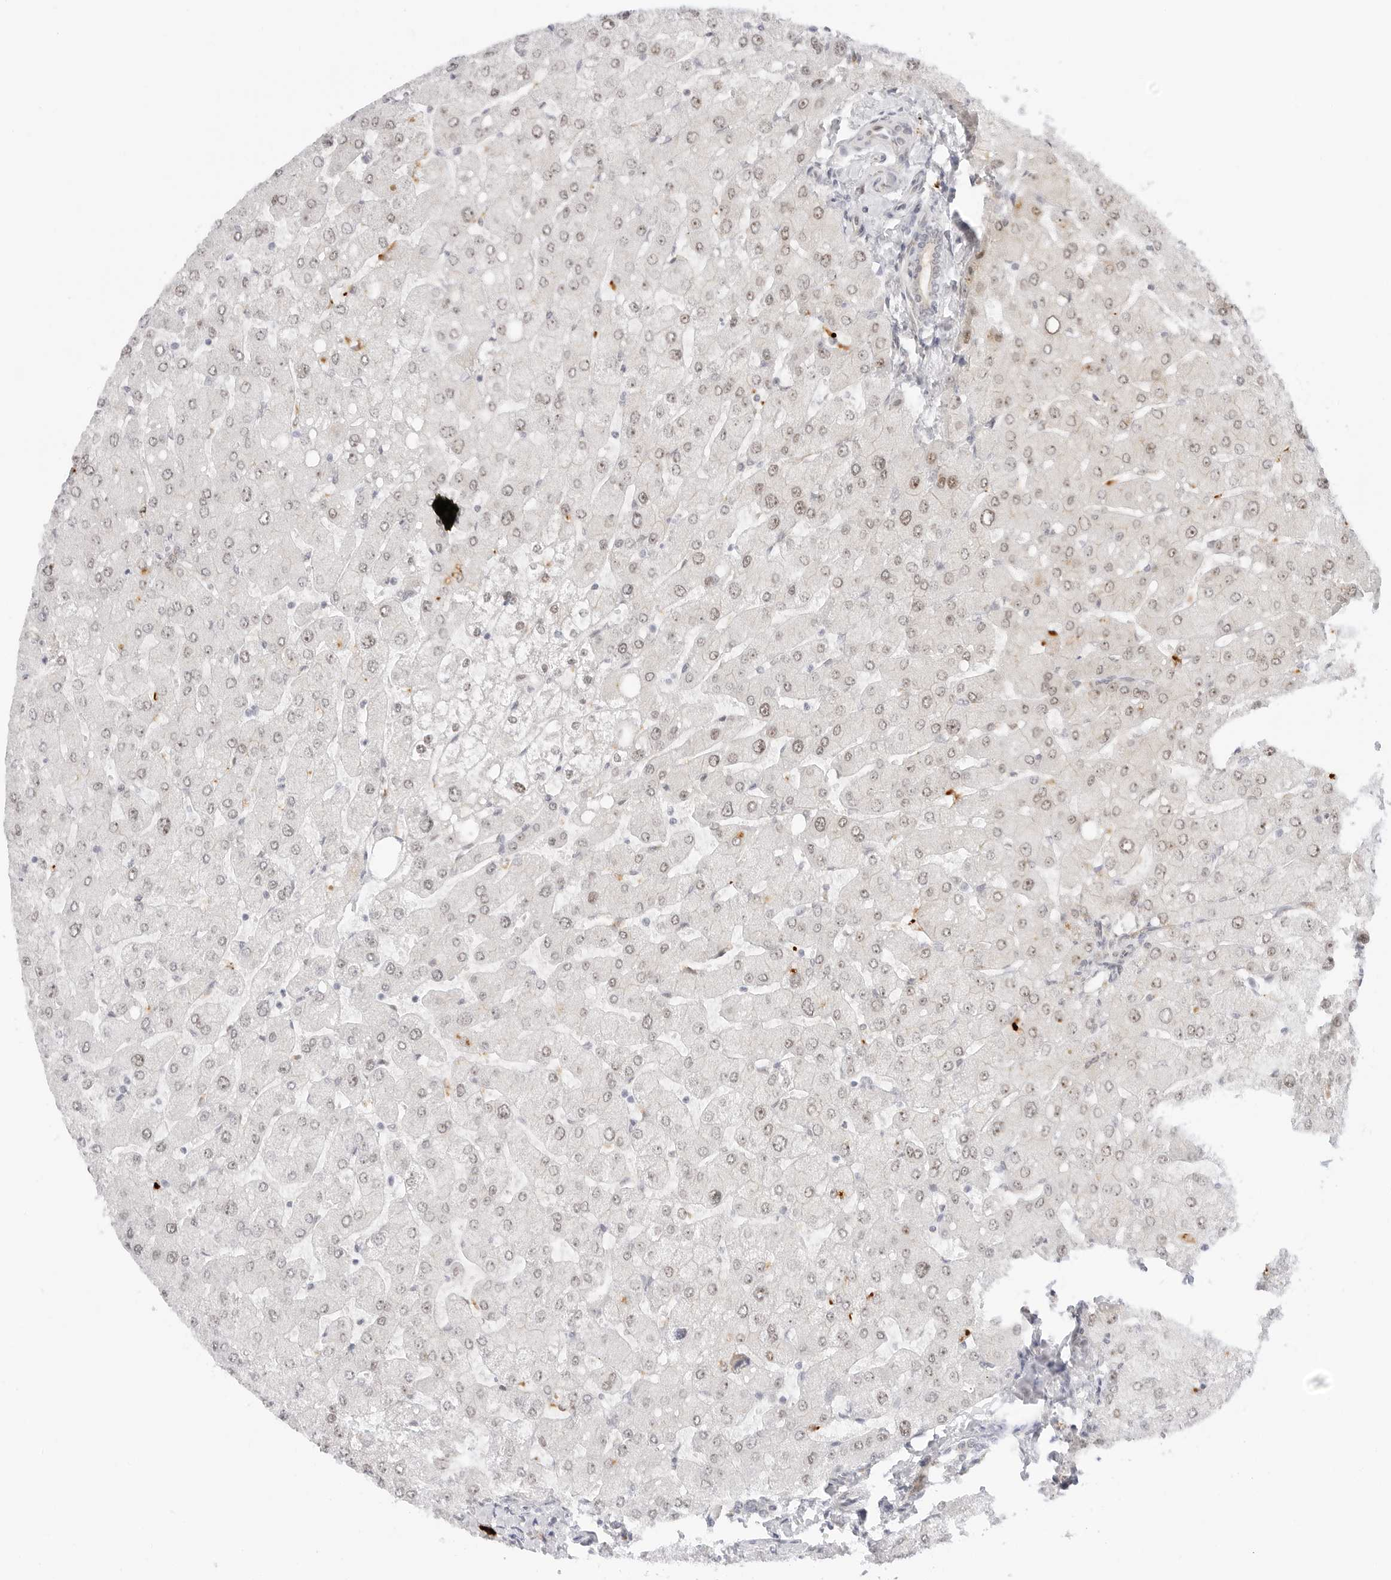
{"staining": {"intensity": "weak", "quantity": "25%-75%", "location": "cytoplasmic/membranous"}, "tissue": "liver", "cell_type": "Cholangiocytes", "image_type": "normal", "snomed": [{"axis": "morphology", "description": "Normal tissue, NOS"}, {"axis": "topography", "description": "Liver"}], "caption": "Immunohistochemical staining of benign human liver demonstrates weak cytoplasmic/membranous protein staining in approximately 25%-75% of cholangiocytes.", "gene": "HIPK3", "patient": {"sex": "male", "age": 55}}